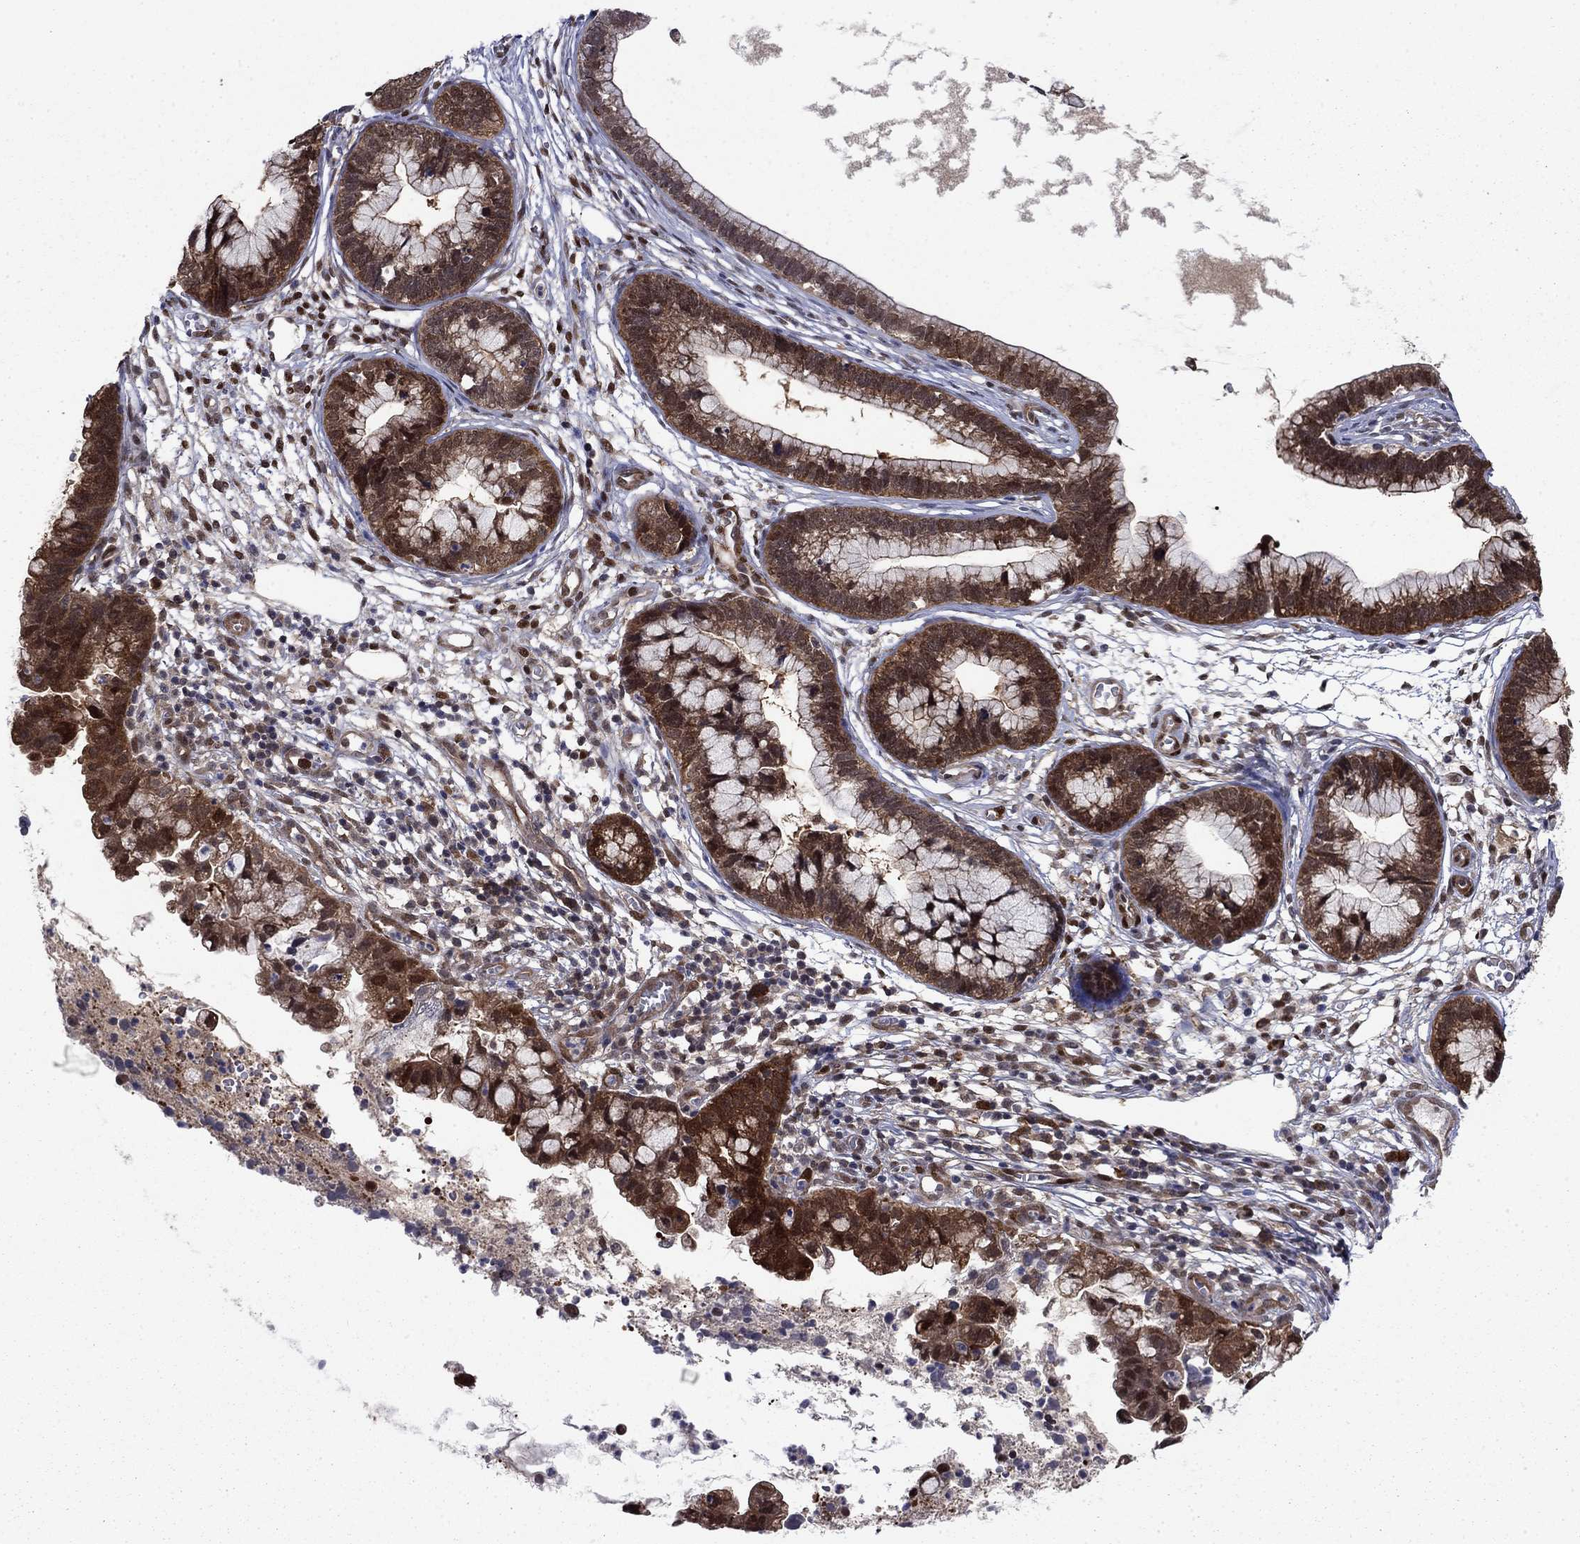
{"staining": {"intensity": "strong", "quantity": ">75%", "location": "cytoplasmic/membranous"}, "tissue": "cervical cancer", "cell_type": "Tumor cells", "image_type": "cancer", "snomed": [{"axis": "morphology", "description": "Adenocarcinoma, NOS"}, {"axis": "topography", "description": "Cervix"}], "caption": "High-magnification brightfield microscopy of cervical adenocarcinoma stained with DAB (brown) and counterstained with hematoxylin (blue). tumor cells exhibit strong cytoplasmic/membranous expression is identified in about>75% of cells.", "gene": "FKBP4", "patient": {"sex": "female", "age": 44}}